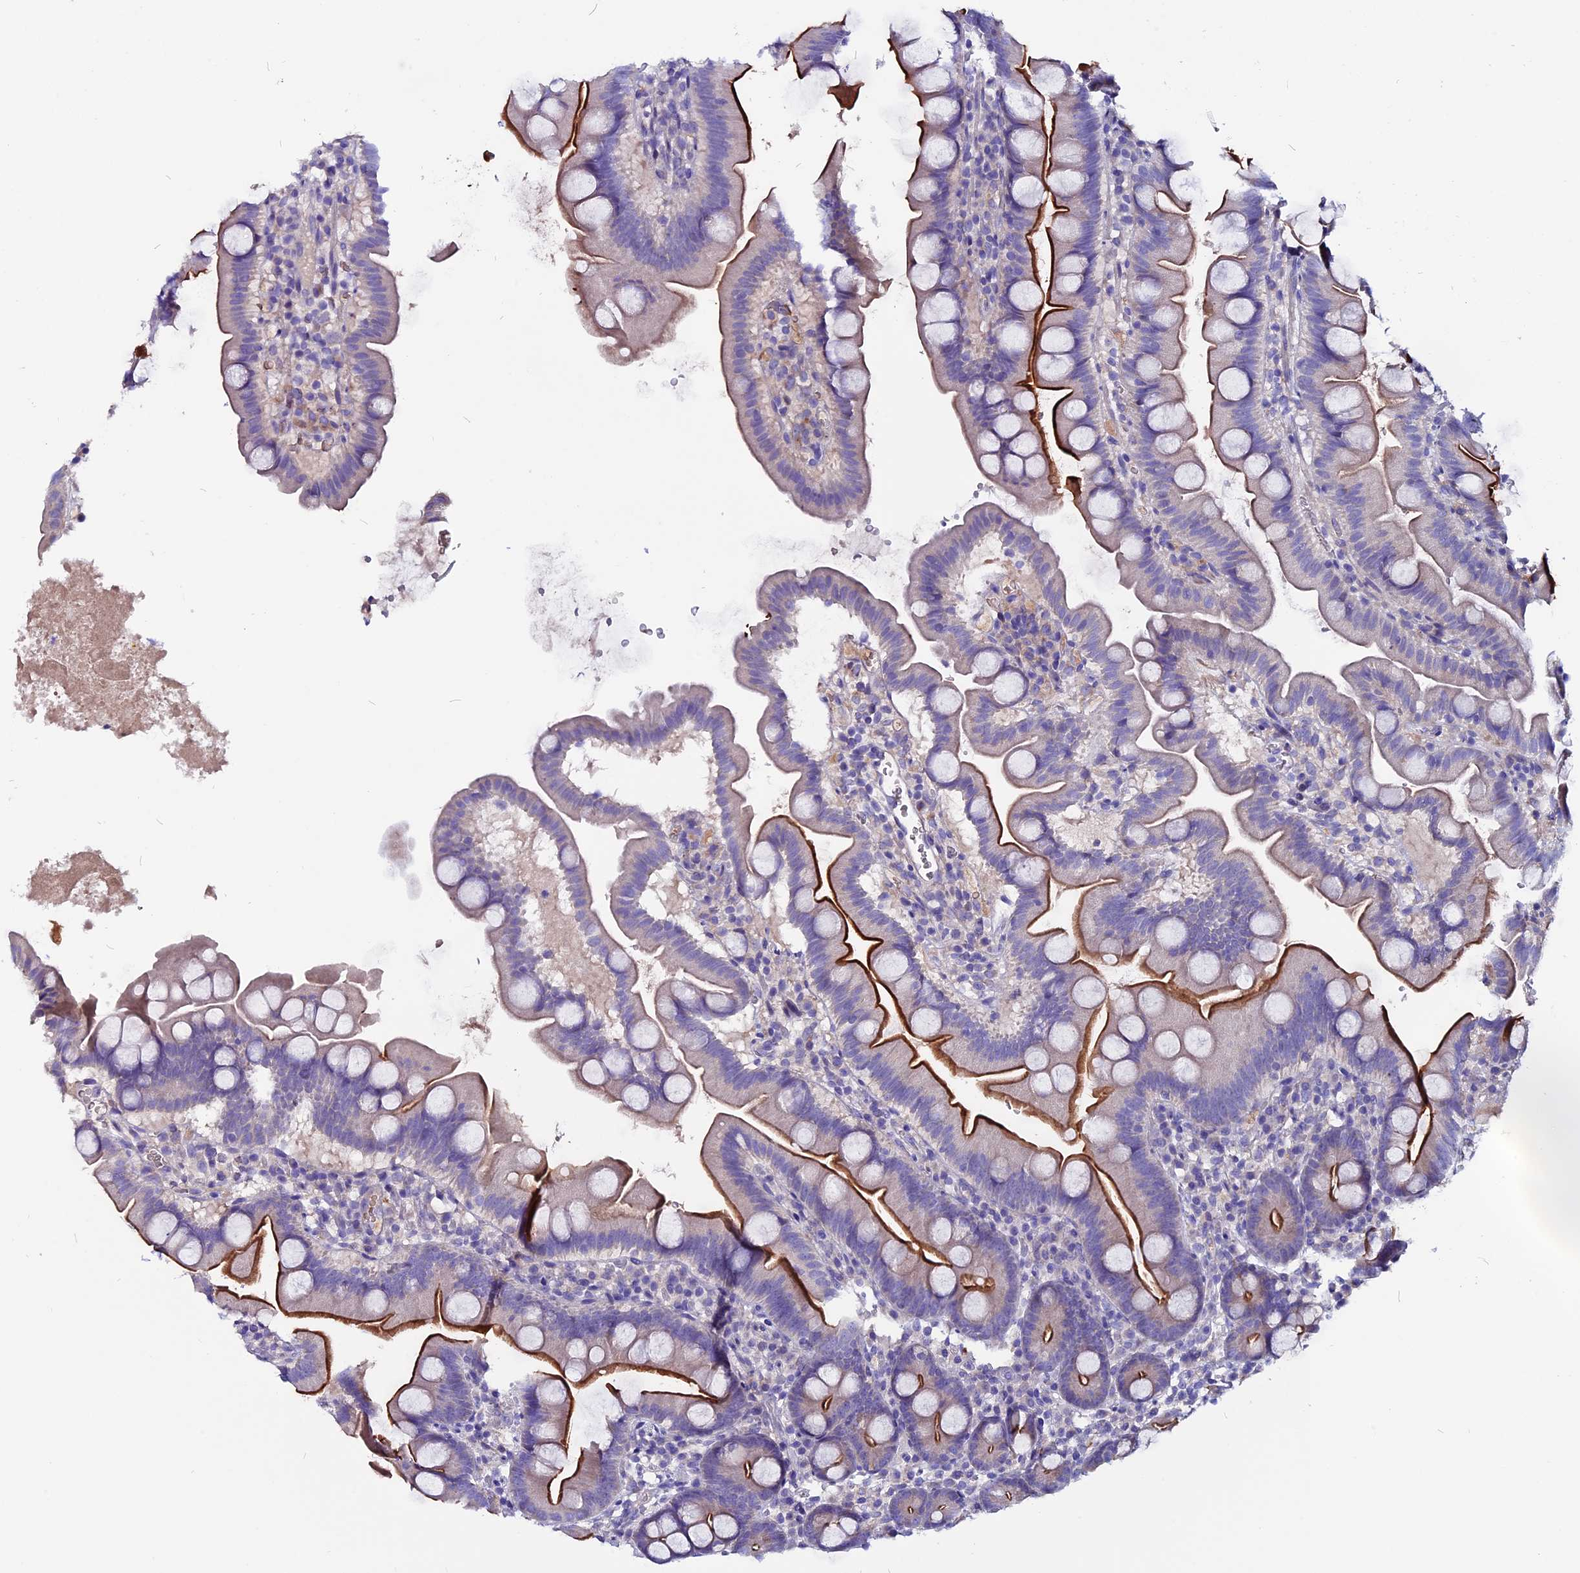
{"staining": {"intensity": "strong", "quantity": "25%-75%", "location": "cytoplasmic/membranous"}, "tissue": "small intestine", "cell_type": "Glandular cells", "image_type": "normal", "snomed": [{"axis": "morphology", "description": "Normal tissue, NOS"}, {"axis": "topography", "description": "Small intestine"}], "caption": "Protein staining of normal small intestine reveals strong cytoplasmic/membranous expression in approximately 25%-75% of glandular cells.", "gene": "CCBE1", "patient": {"sex": "female", "age": 68}}